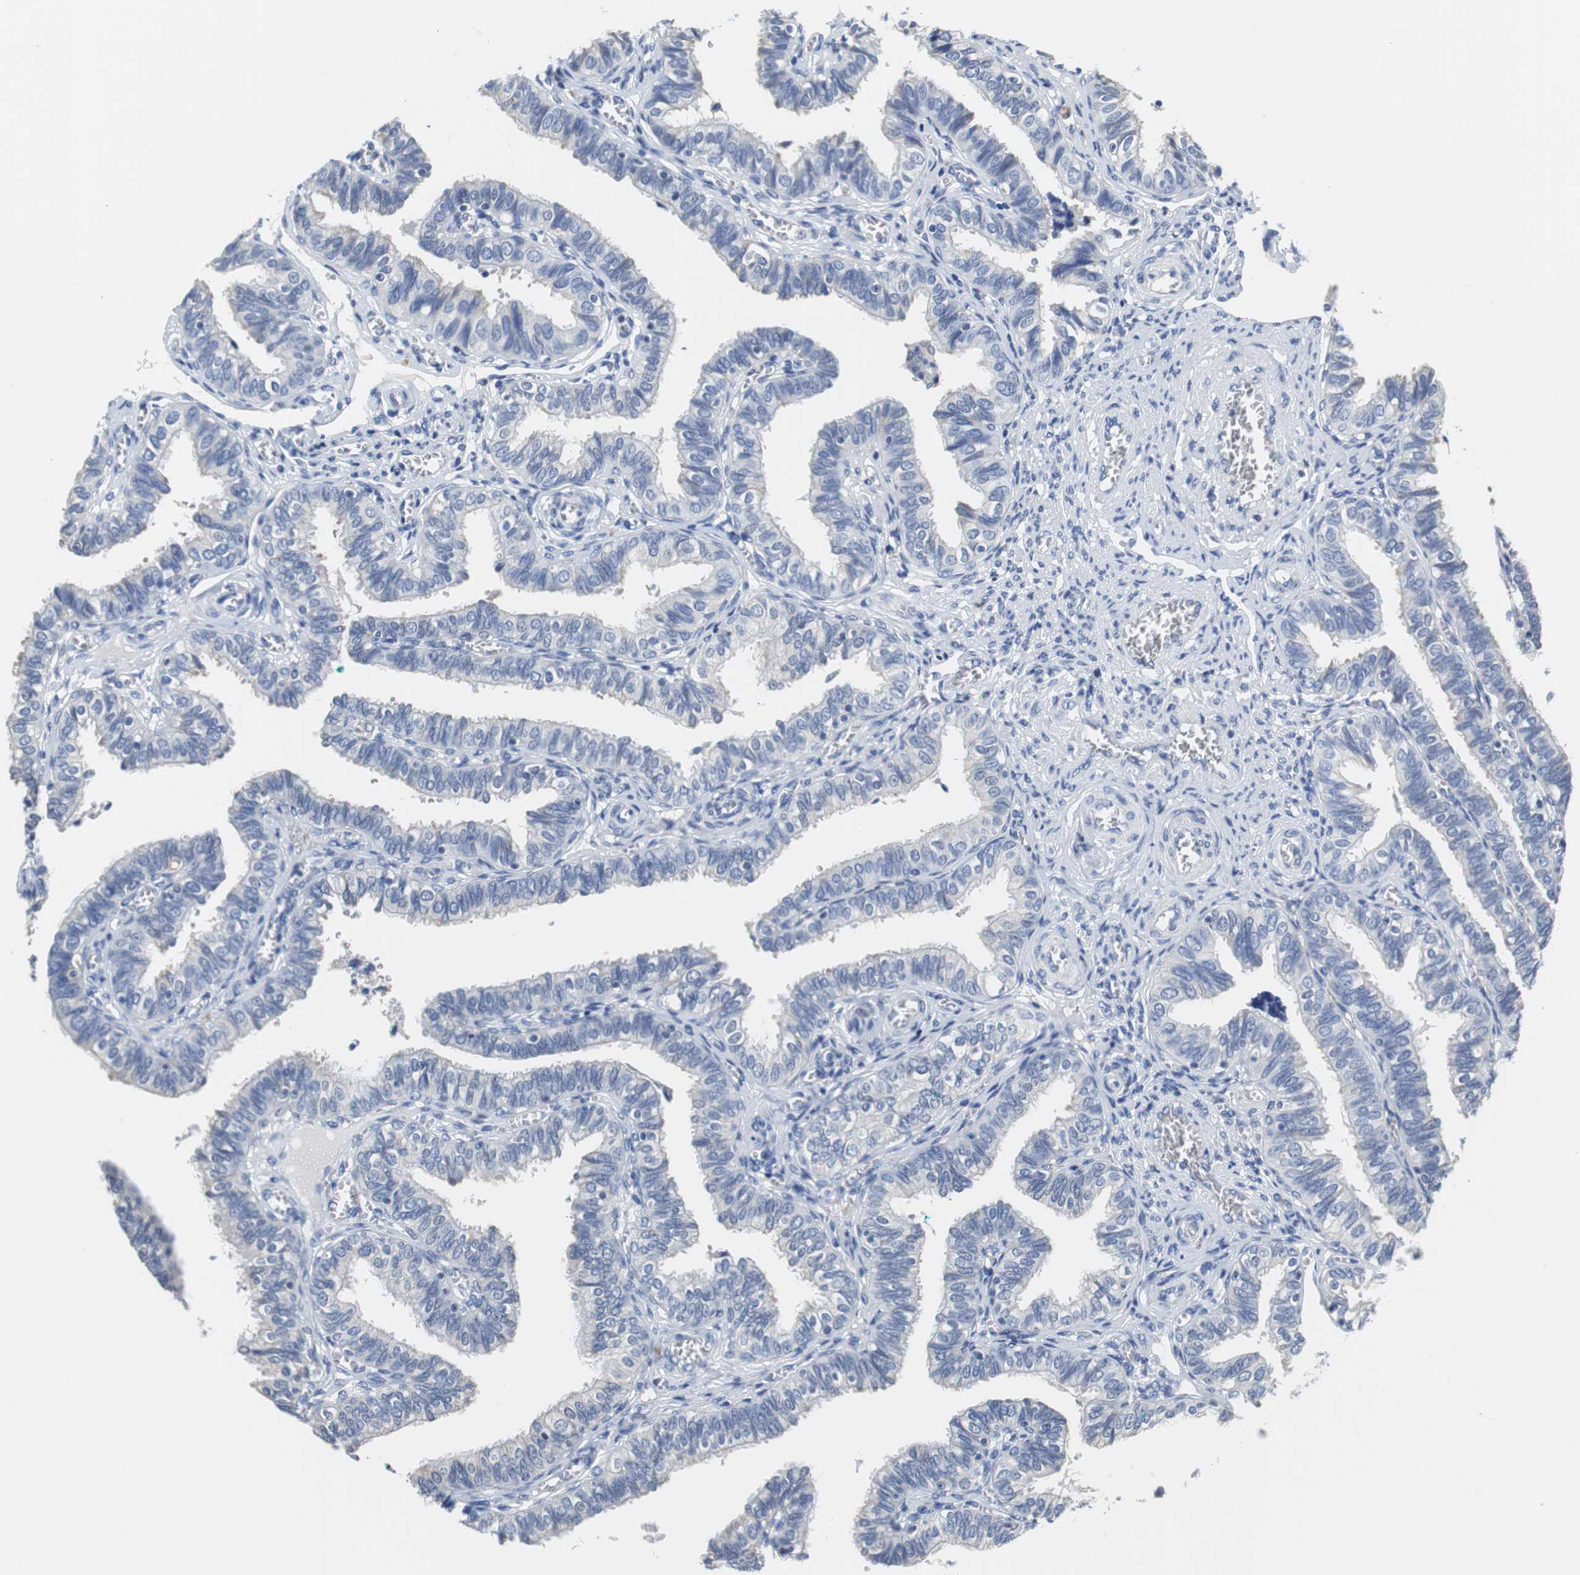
{"staining": {"intensity": "negative", "quantity": "none", "location": "none"}, "tissue": "fallopian tube", "cell_type": "Glandular cells", "image_type": "normal", "snomed": [{"axis": "morphology", "description": "Normal tissue, NOS"}, {"axis": "topography", "description": "Fallopian tube"}], "caption": "A high-resolution photomicrograph shows IHC staining of benign fallopian tube, which reveals no significant positivity in glandular cells. Nuclei are stained in blue.", "gene": "PCK1", "patient": {"sex": "female", "age": 46}}